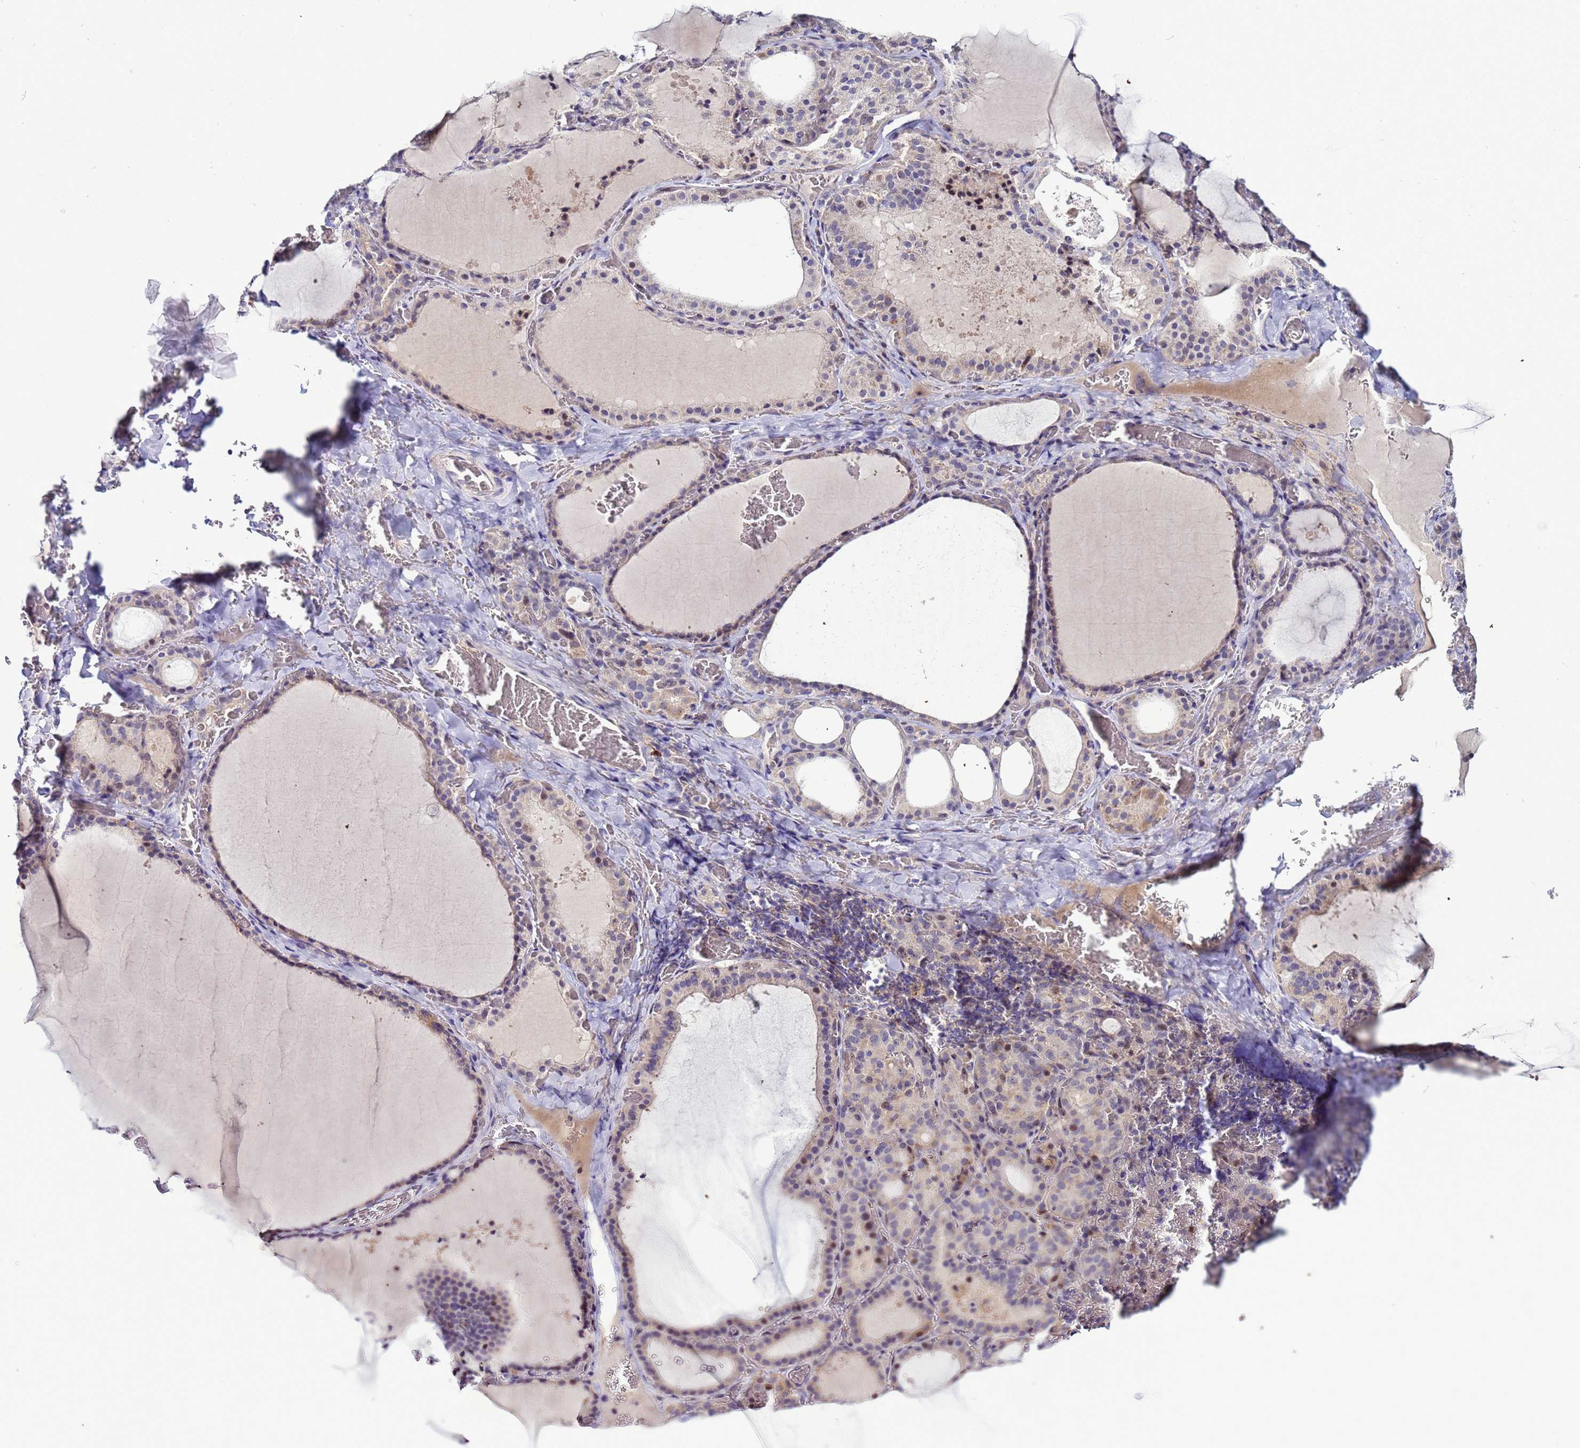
{"staining": {"intensity": "weak", "quantity": "25%-75%", "location": "cytoplasmic/membranous"}, "tissue": "thyroid gland", "cell_type": "Glandular cells", "image_type": "normal", "snomed": [{"axis": "morphology", "description": "Normal tissue, NOS"}, {"axis": "topography", "description": "Thyroid gland"}], "caption": "Weak cytoplasmic/membranous positivity is present in approximately 25%-75% of glandular cells in benign thyroid gland.", "gene": "NOL8", "patient": {"sex": "female", "age": 39}}